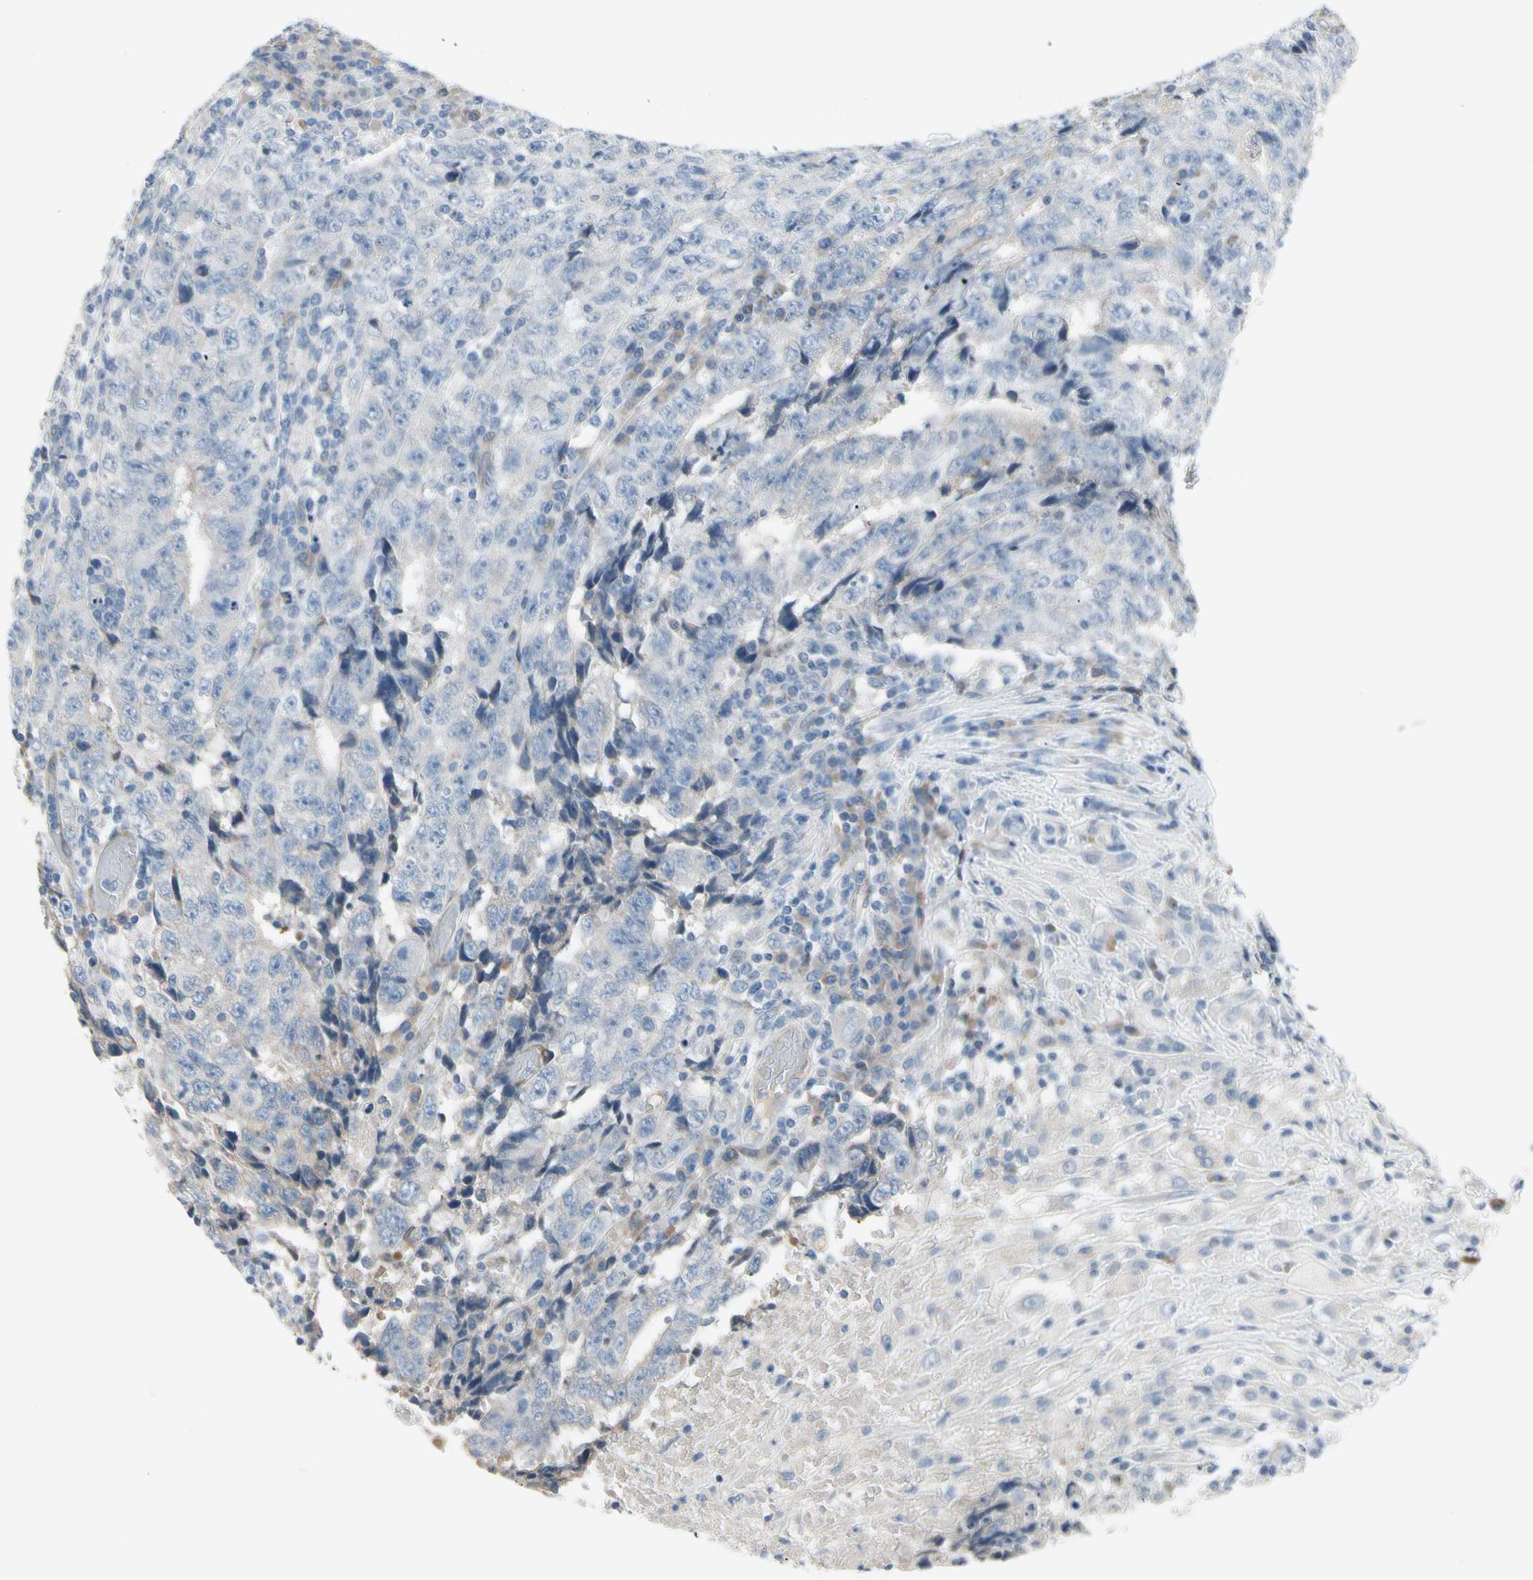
{"staining": {"intensity": "negative", "quantity": "none", "location": "none"}, "tissue": "testis cancer", "cell_type": "Tumor cells", "image_type": "cancer", "snomed": [{"axis": "morphology", "description": "Necrosis, NOS"}, {"axis": "morphology", "description": "Carcinoma, Embryonal, NOS"}, {"axis": "topography", "description": "Testis"}], "caption": "This histopathology image is of embryonal carcinoma (testis) stained with immunohistochemistry to label a protein in brown with the nuclei are counter-stained blue. There is no staining in tumor cells.", "gene": "MAP2", "patient": {"sex": "male", "age": 19}}